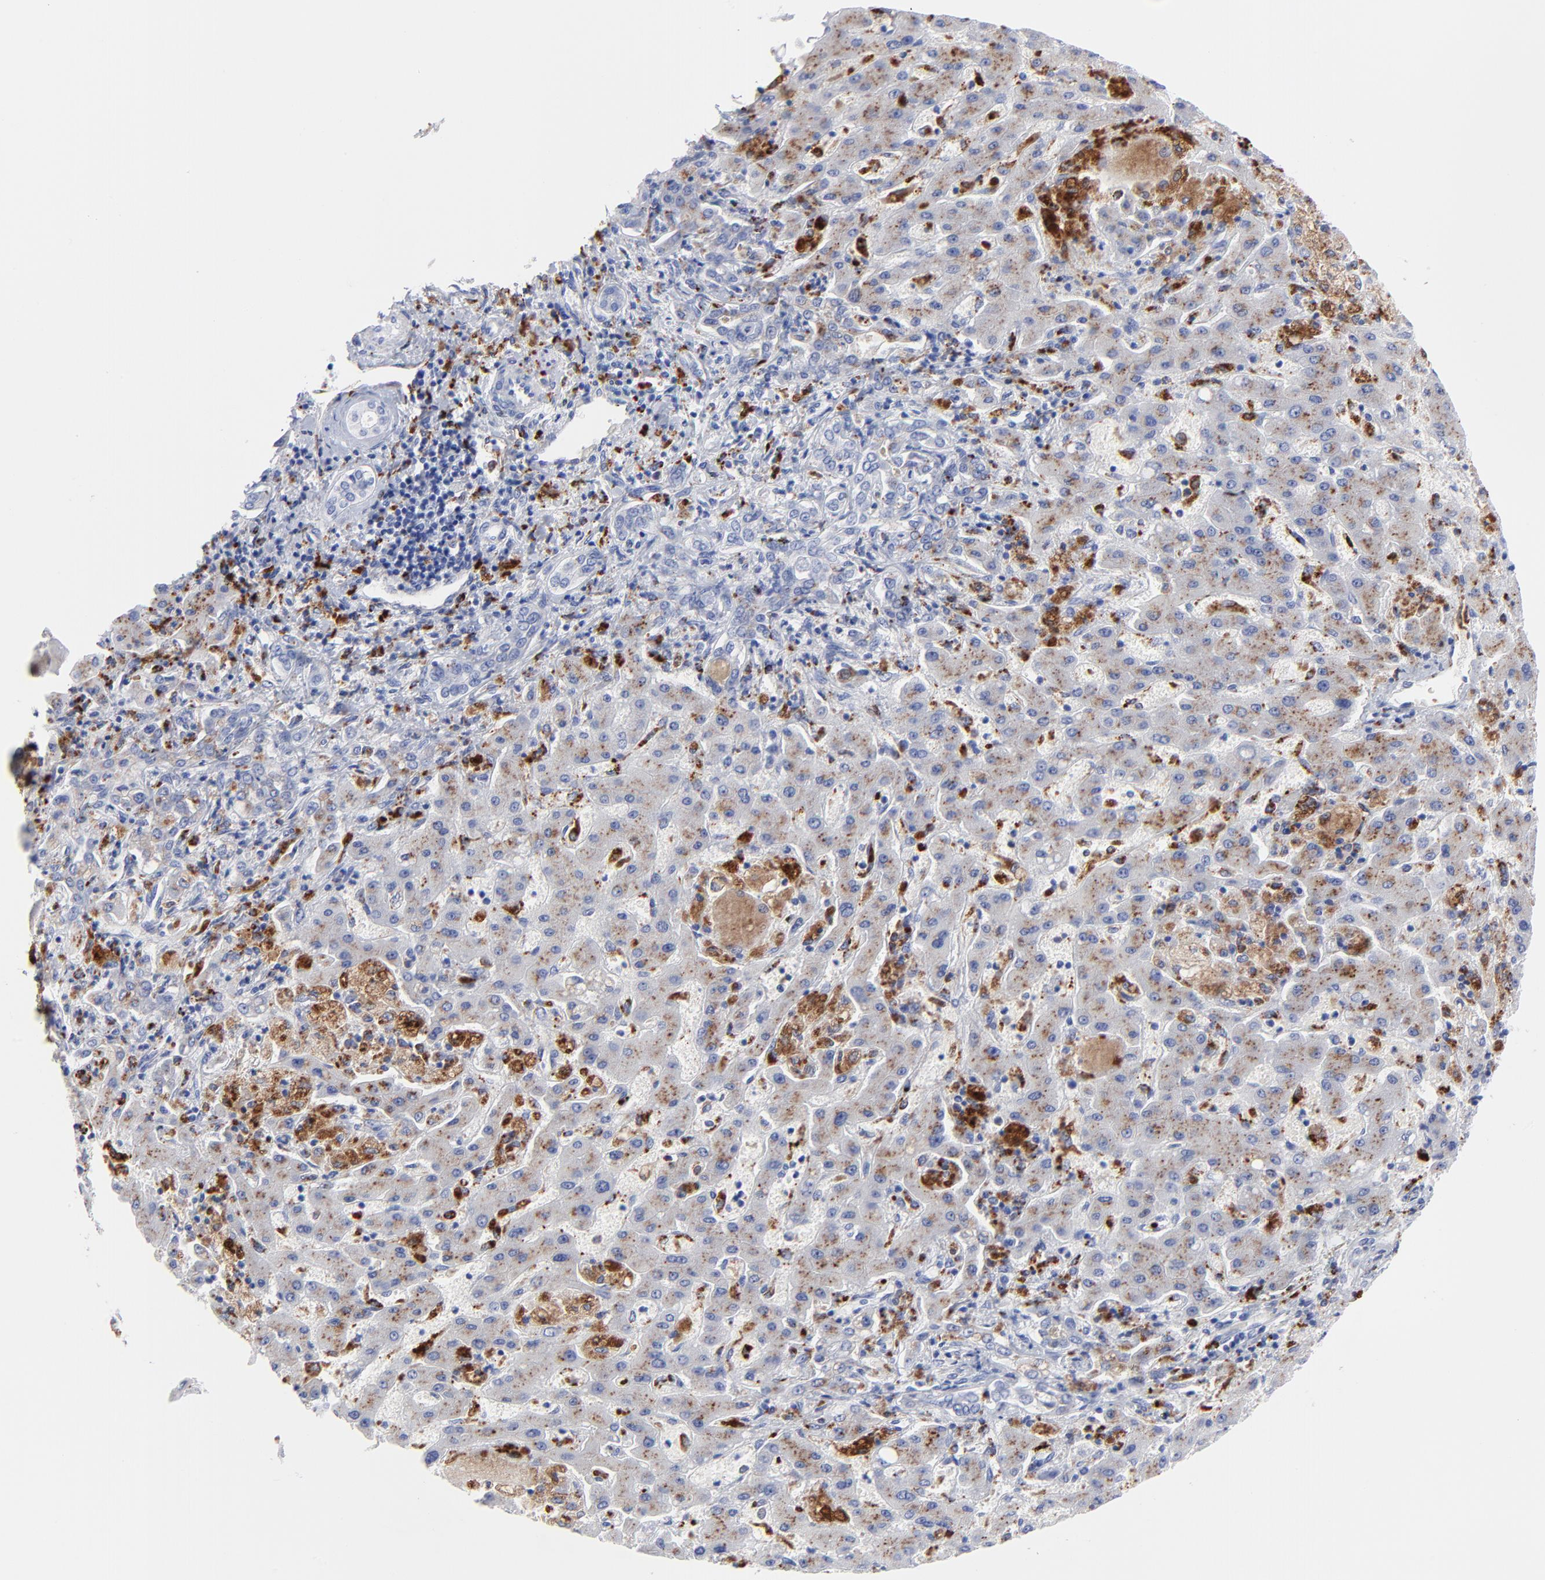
{"staining": {"intensity": "strong", "quantity": ">75%", "location": "cytoplasmic/membranous"}, "tissue": "liver cancer", "cell_type": "Tumor cells", "image_type": "cancer", "snomed": [{"axis": "morphology", "description": "Cholangiocarcinoma"}, {"axis": "topography", "description": "Liver"}], "caption": "A histopathology image of human cholangiocarcinoma (liver) stained for a protein shows strong cytoplasmic/membranous brown staining in tumor cells. (Stains: DAB in brown, nuclei in blue, Microscopy: brightfield microscopy at high magnification).", "gene": "CPVL", "patient": {"sex": "male", "age": 50}}